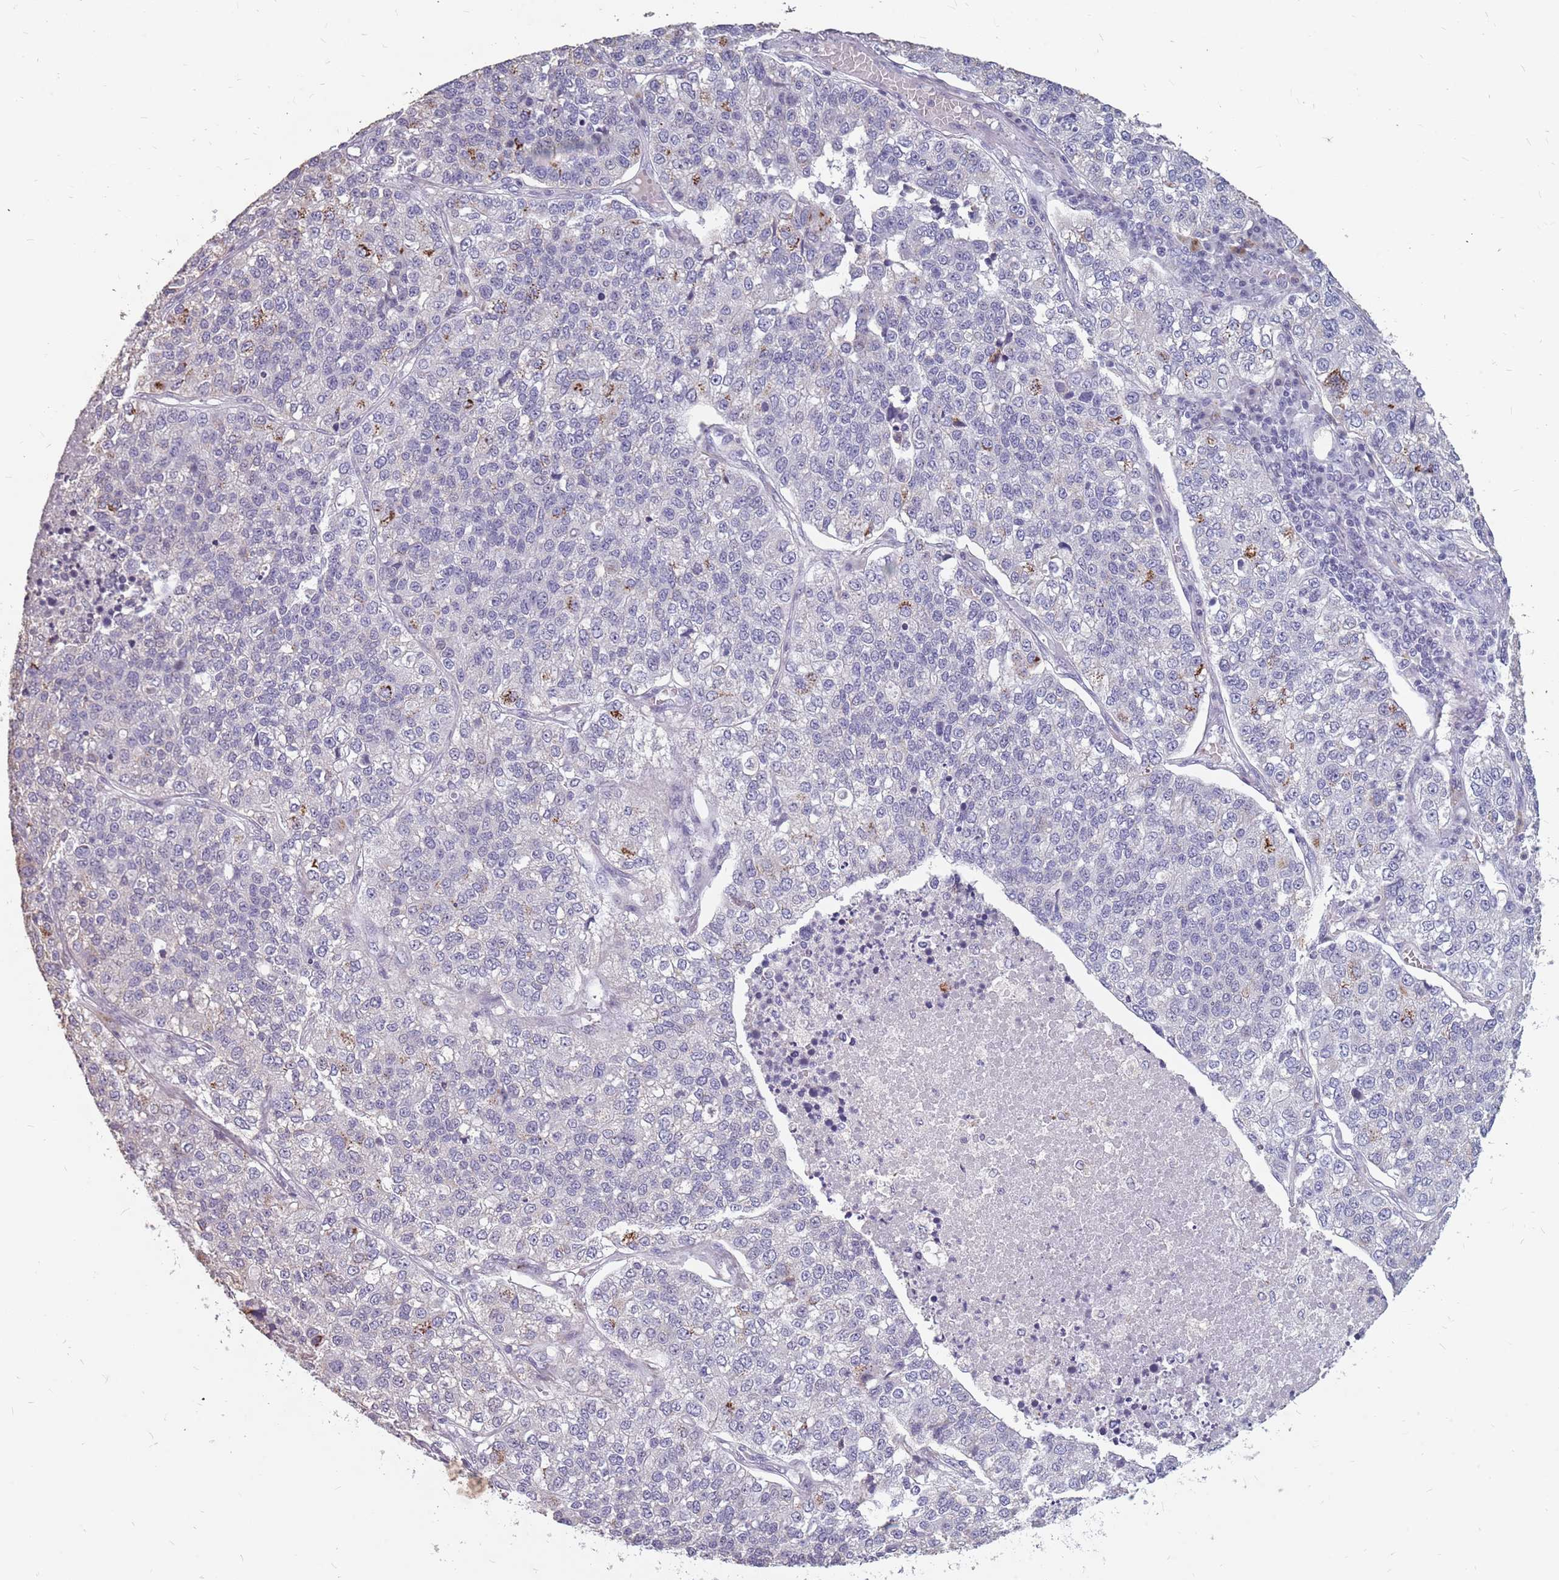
{"staining": {"intensity": "moderate", "quantity": "<25%", "location": "cytoplasmic/membranous"}, "tissue": "lung cancer", "cell_type": "Tumor cells", "image_type": "cancer", "snomed": [{"axis": "morphology", "description": "Adenocarcinoma, NOS"}, {"axis": "topography", "description": "Lung"}], "caption": "Human lung cancer stained with a protein marker exhibits moderate staining in tumor cells.", "gene": "NEK6", "patient": {"sex": "male", "age": 49}}